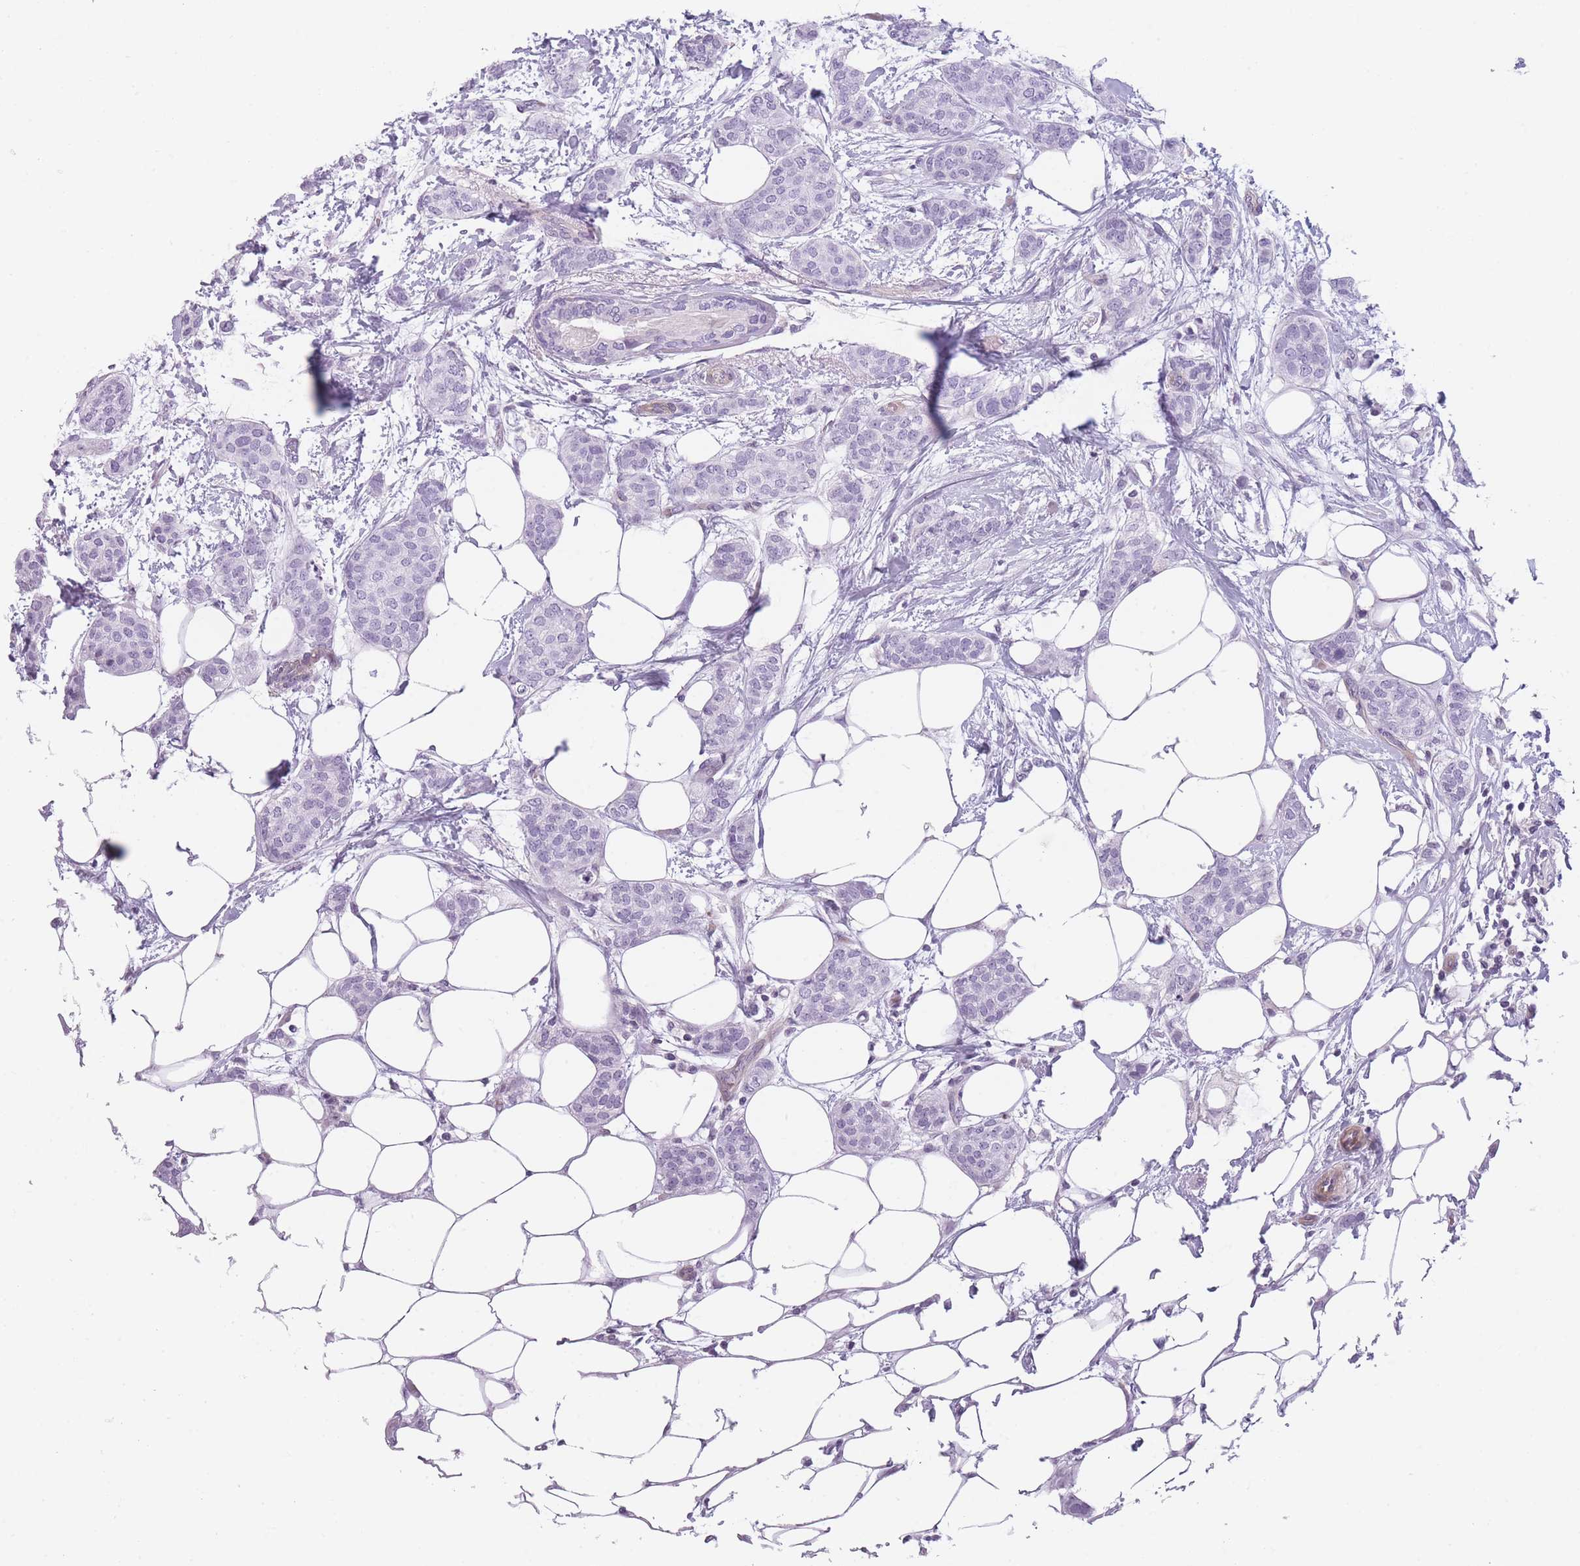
{"staining": {"intensity": "negative", "quantity": "none", "location": "none"}, "tissue": "breast cancer", "cell_type": "Tumor cells", "image_type": "cancer", "snomed": [{"axis": "morphology", "description": "Duct carcinoma"}, {"axis": "topography", "description": "Breast"}], "caption": "Tumor cells show no significant protein staining in intraductal carcinoma (breast). (DAB immunohistochemistry (IHC) with hematoxylin counter stain).", "gene": "GGT1", "patient": {"sex": "female", "age": 72}}